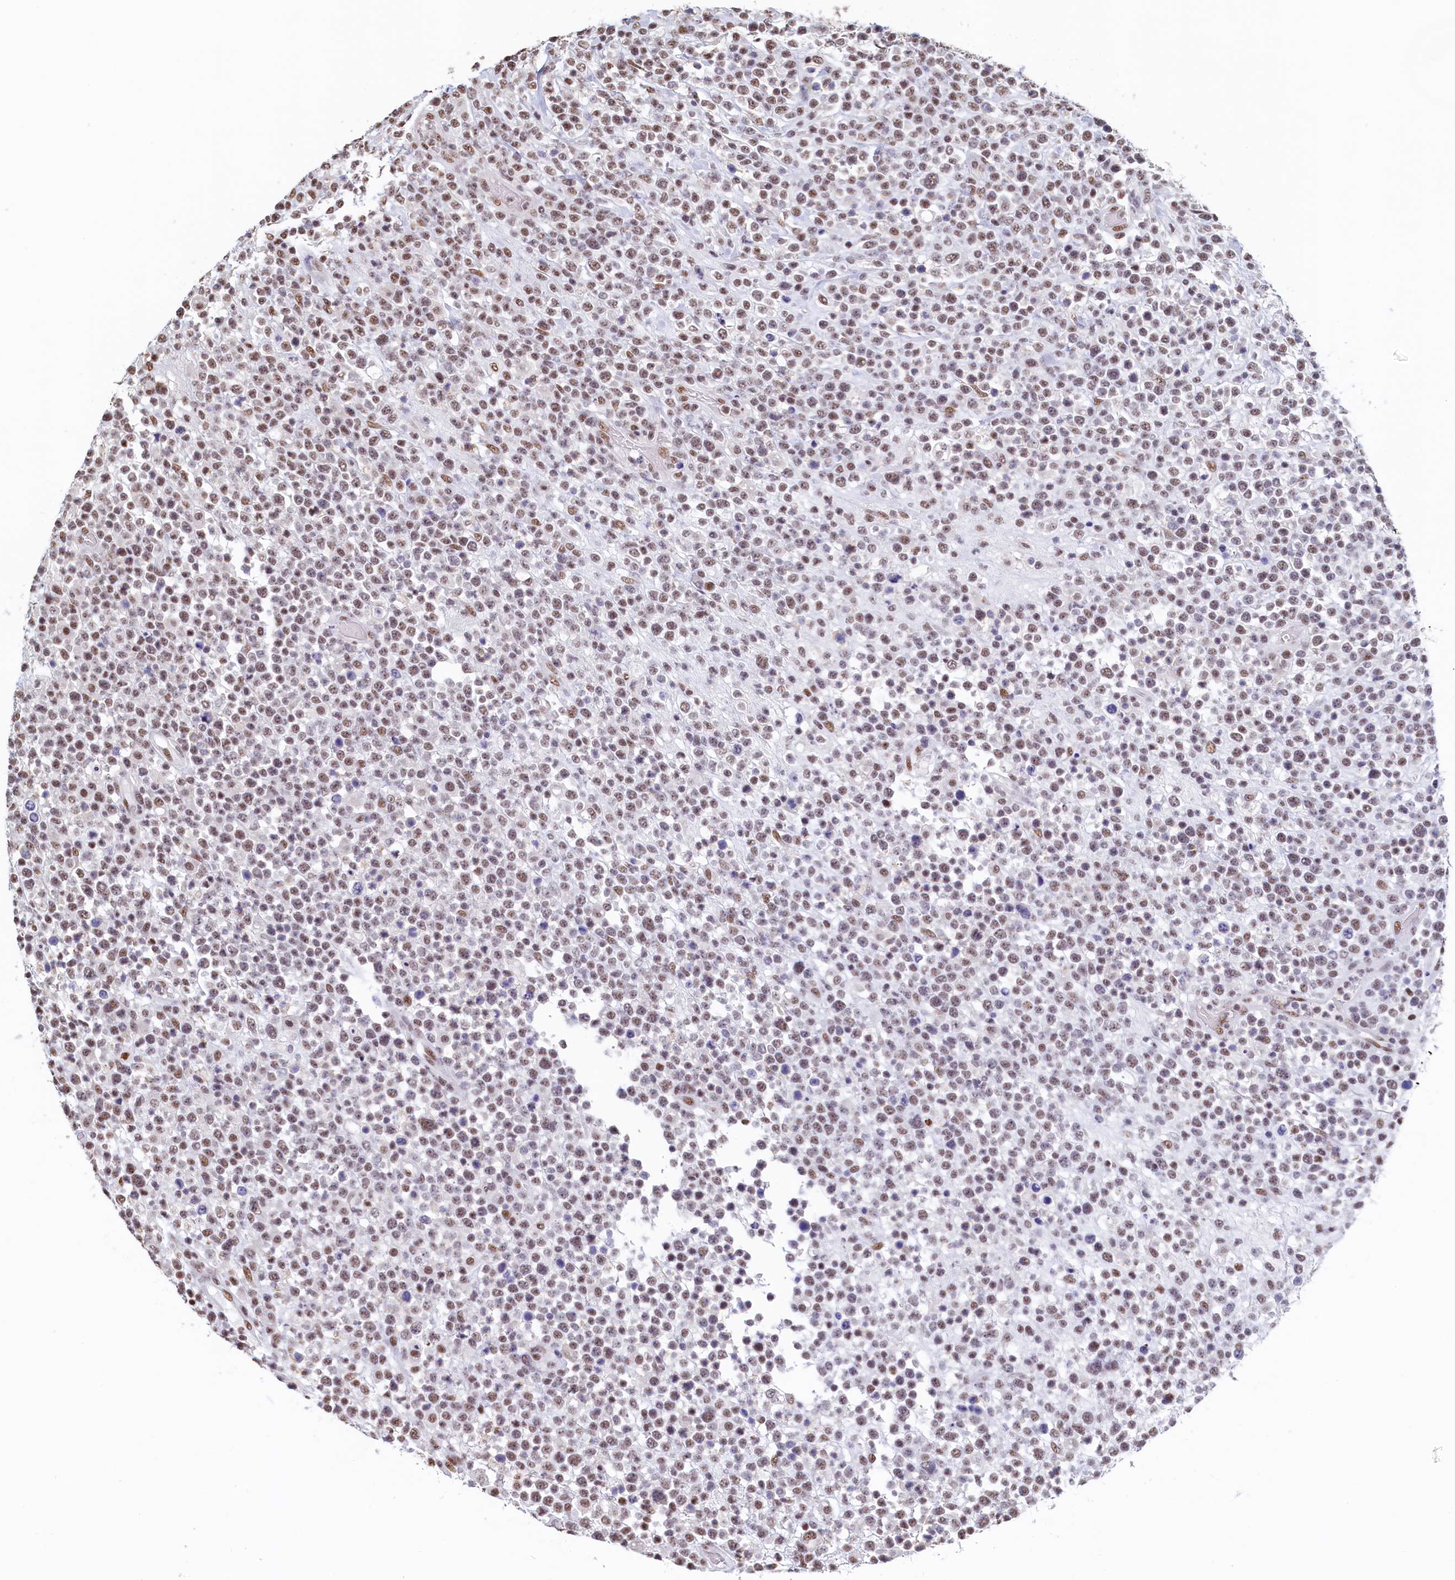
{"staining": {"intensity": "moderate", "quantity": ">75%", "location": "nuclear"}, "tissue": "lymphoma", "cell_type": "Tumor cells", "image_type": "cancer", "snomed": [{"axis": "morphology", "description": "Malignant lymphoma, non-Hodgkin's type, High grade"}, {"axis": "topography", "description": "Colon"}], "caption": "Brown immunohistochemical staining in malignant lymphoma, non-Hodgkin's type (high-grade) reveals moderate nuclear positivity in about >75% of tumor cells.", "gene": "MOSPD3", "patient": {"sex": "female", "age": 53}}